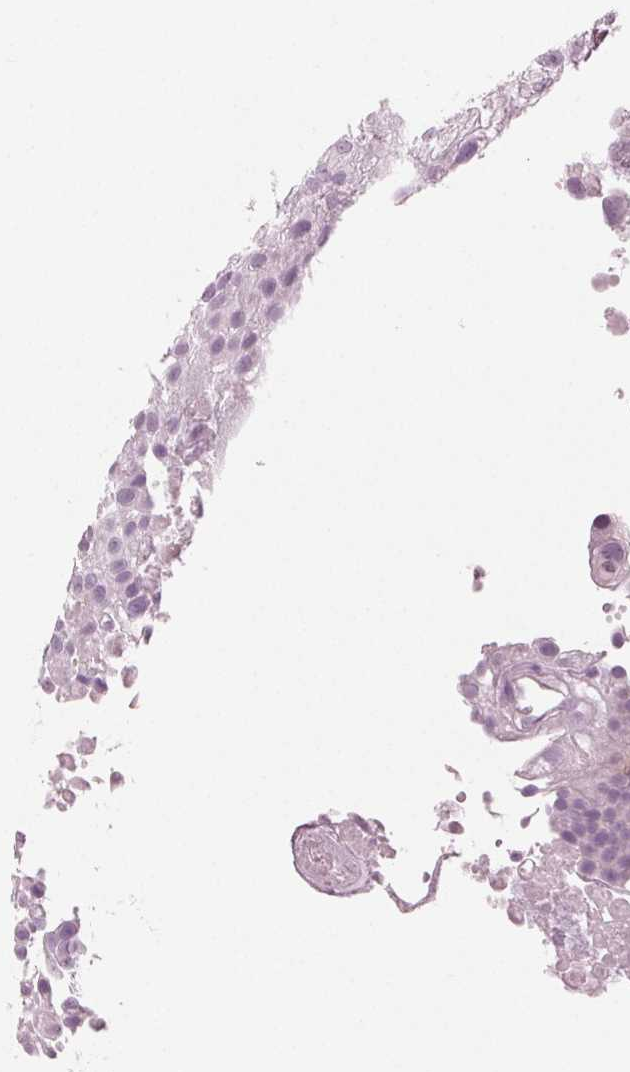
{"staining": {"intensity": "negative", "quantity": "none", "location": "none"}, "tissue": "urothelial cancer", "cell_type": "Tumor cells", "image_type": "cancer", "snomed": [{"axis": "morphology", "description": "Urothelial carcinoma, High grade"}, {"axis": "topography", "description": "Urinary bladder"}], "caption": "Immunohistochemistry (IHC) histopathology image of neoplastic tissue: human high-grade urothelial carcinoma stained with DAB (3,3'-diaminobenzidine) exhibits no significant protein expression in tumor cells.", "gene": "BTLA", "patient": {"sex": "male", "age": 56}}